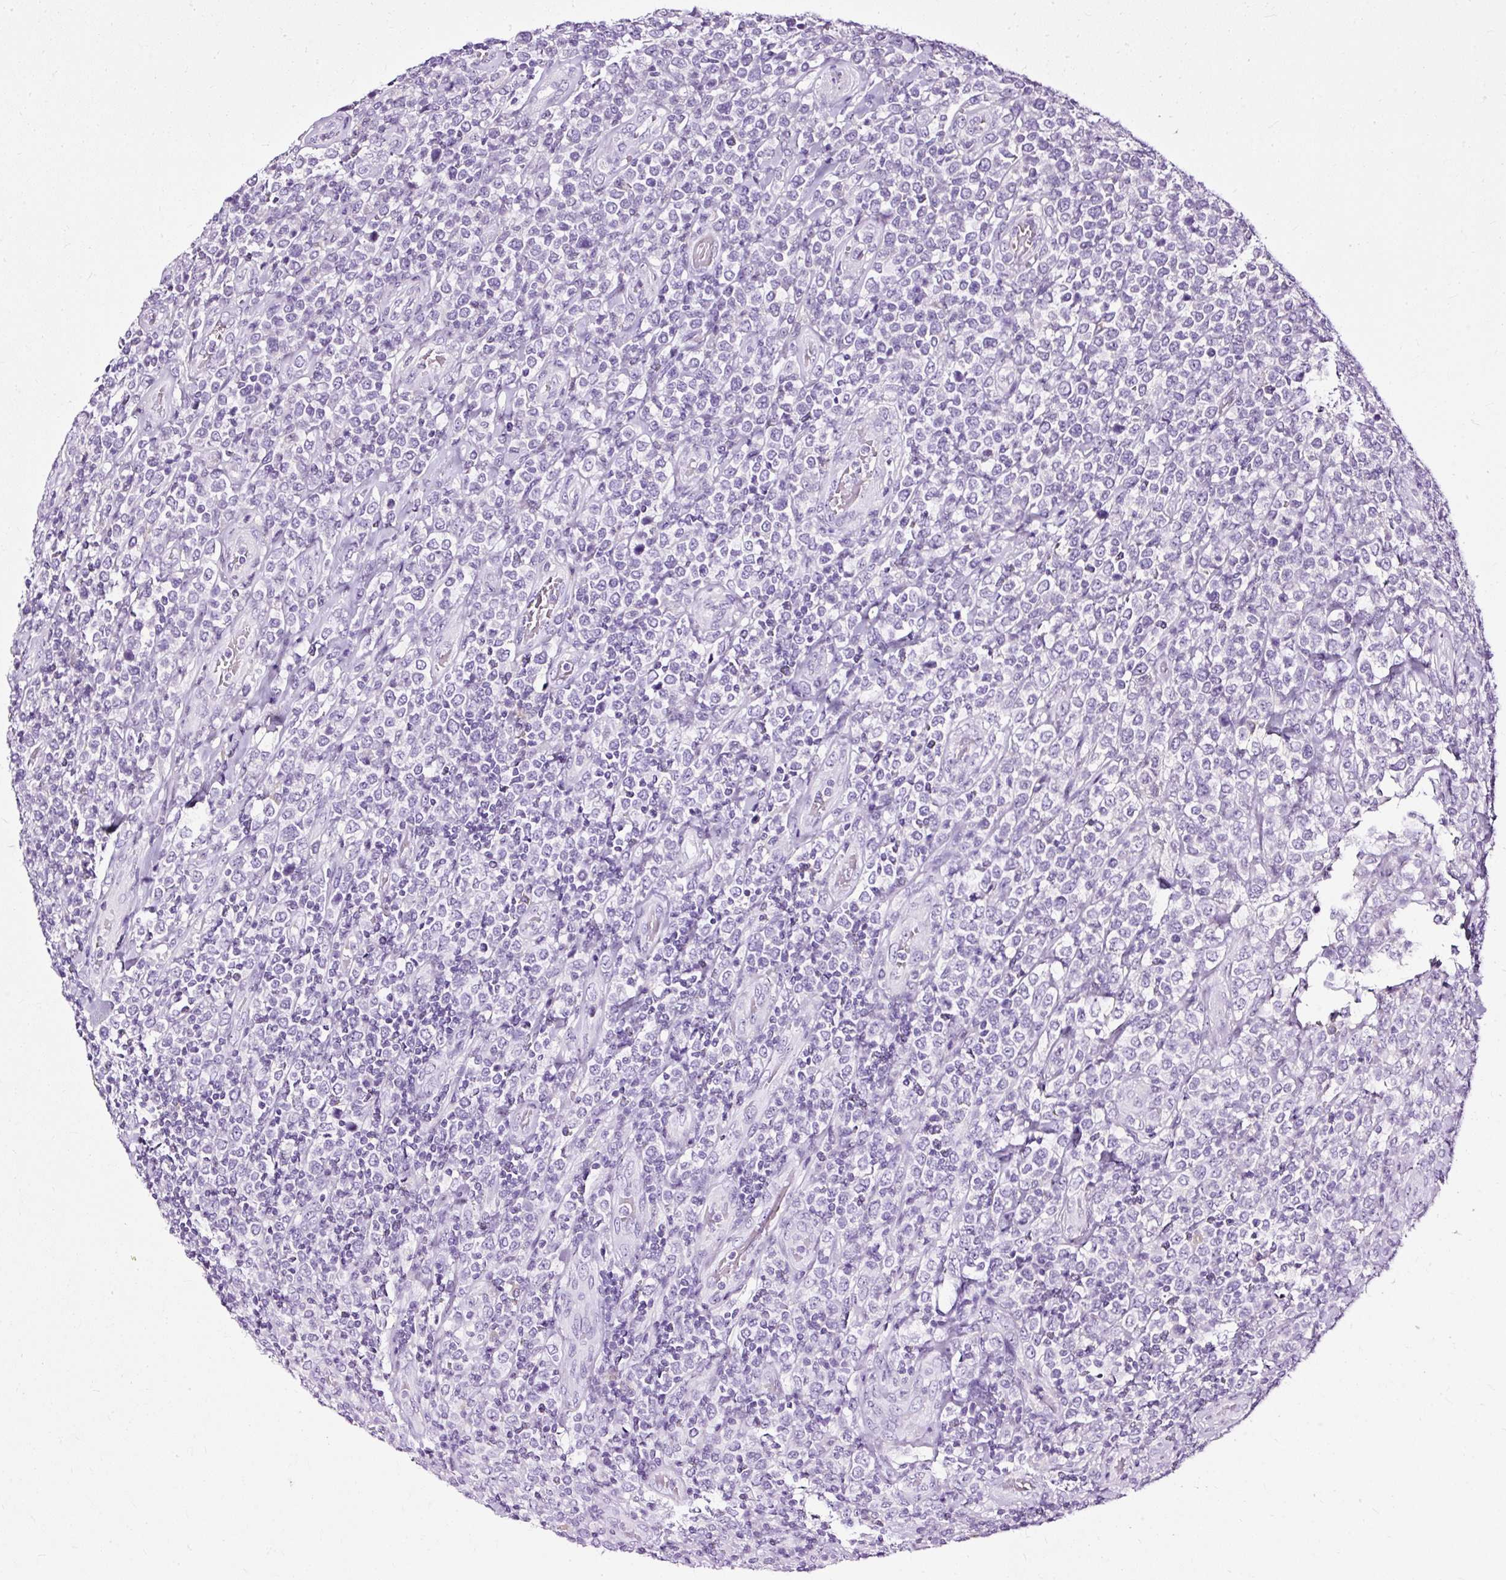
{"staining": {"intensity": "negative", "quantity": "none", "location": "none"}, "tissue": "lymphoma", "cell_type": "Tumor cells", "image_type": "cancer", "snomed": [{"axis": "morphology", "description": "Malignant lymphoma, non-Hodgkin's type, High grade"}, {"axis": "topography", "description": "Soft tissue"}], "caption": "Immunohistochemistry of lymphoma displays no positivity in tumor cells. Nuclei are stained in blue.", "gene": "ATP2A1", "patient": {"sex": "female", "age": 56}}